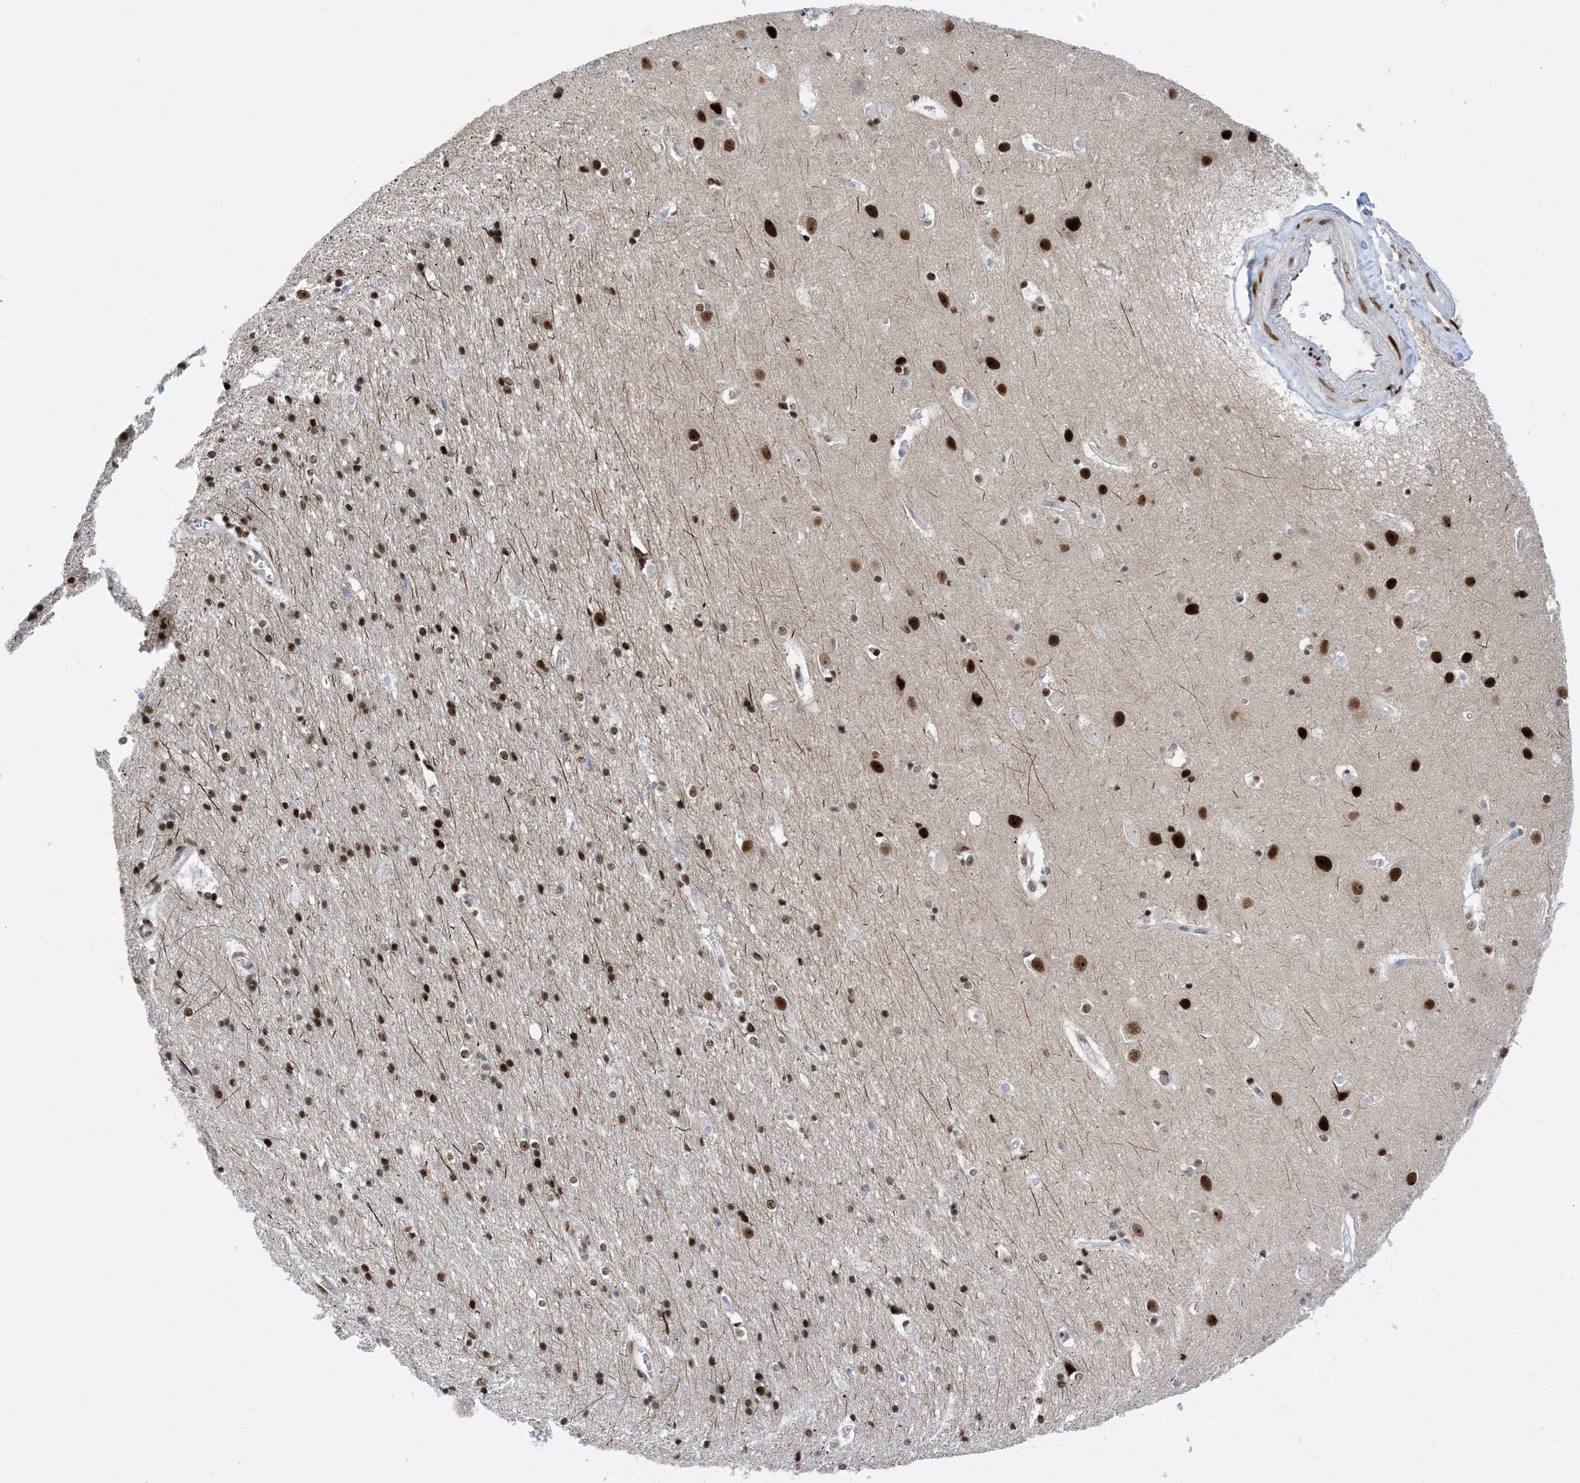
{"staining": {"intensity": "moderate", "quantity": "25%-75%", "location": "nuclear"}, "tissue": "cerebral cortex", "cell_type": "Endothelial cells", "image_type": "normal", "snomed": [{"axis": "morphology", "description": "Normal tissue, NOS"}, {"axis": "topography", "description": "Cerebral cortex"}], "caption": "An image of cerebral cortex stained for a protein reveals moderate nuclear brown staining in endothelial cells.", "gene": "TSPYL1", "patient": {"sex": "male", "age": 54}}